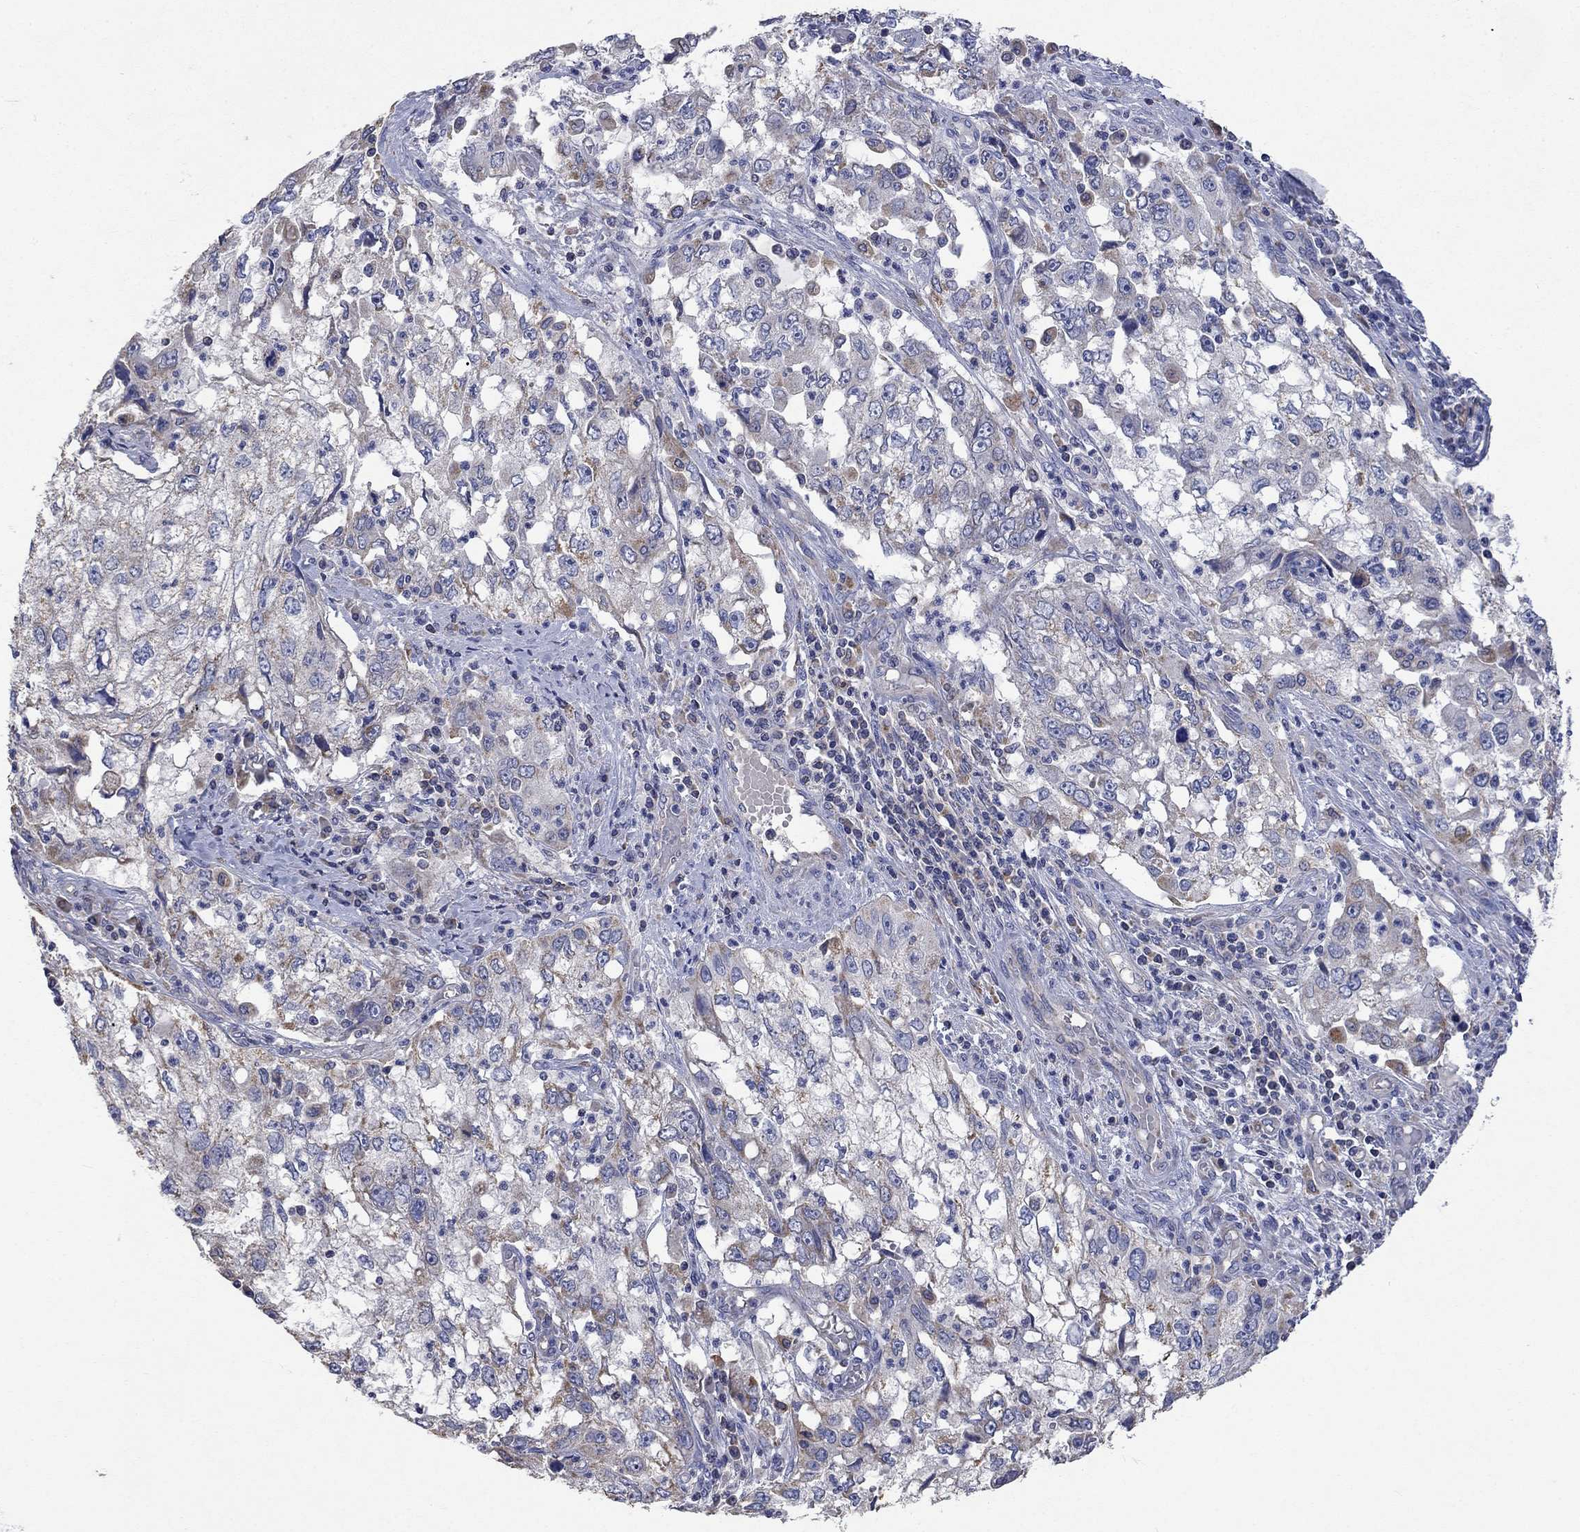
{"staining": {"intensity": "moderate", "quantity": "<25%", "location": "cytoplasmic/membranous"}, "tissue": "cervical cancer", "cell_type": "Tumor cells", "image_type": "cancer", "snomed": [{"axis": "morphology", "description": "Squamous cell carcinoma, NOS"}, {"axis": "topography", "description": "Cervix"}], "caption": "Brown immunohistochemical staining in cervical cancer (squamous cell carcinoma) demonstrates moderate cytoplasmic/membranous staining in about <25% of tumor cells.", "gene": "UGT8", "patient": {"sex": "female", "age": 36}}